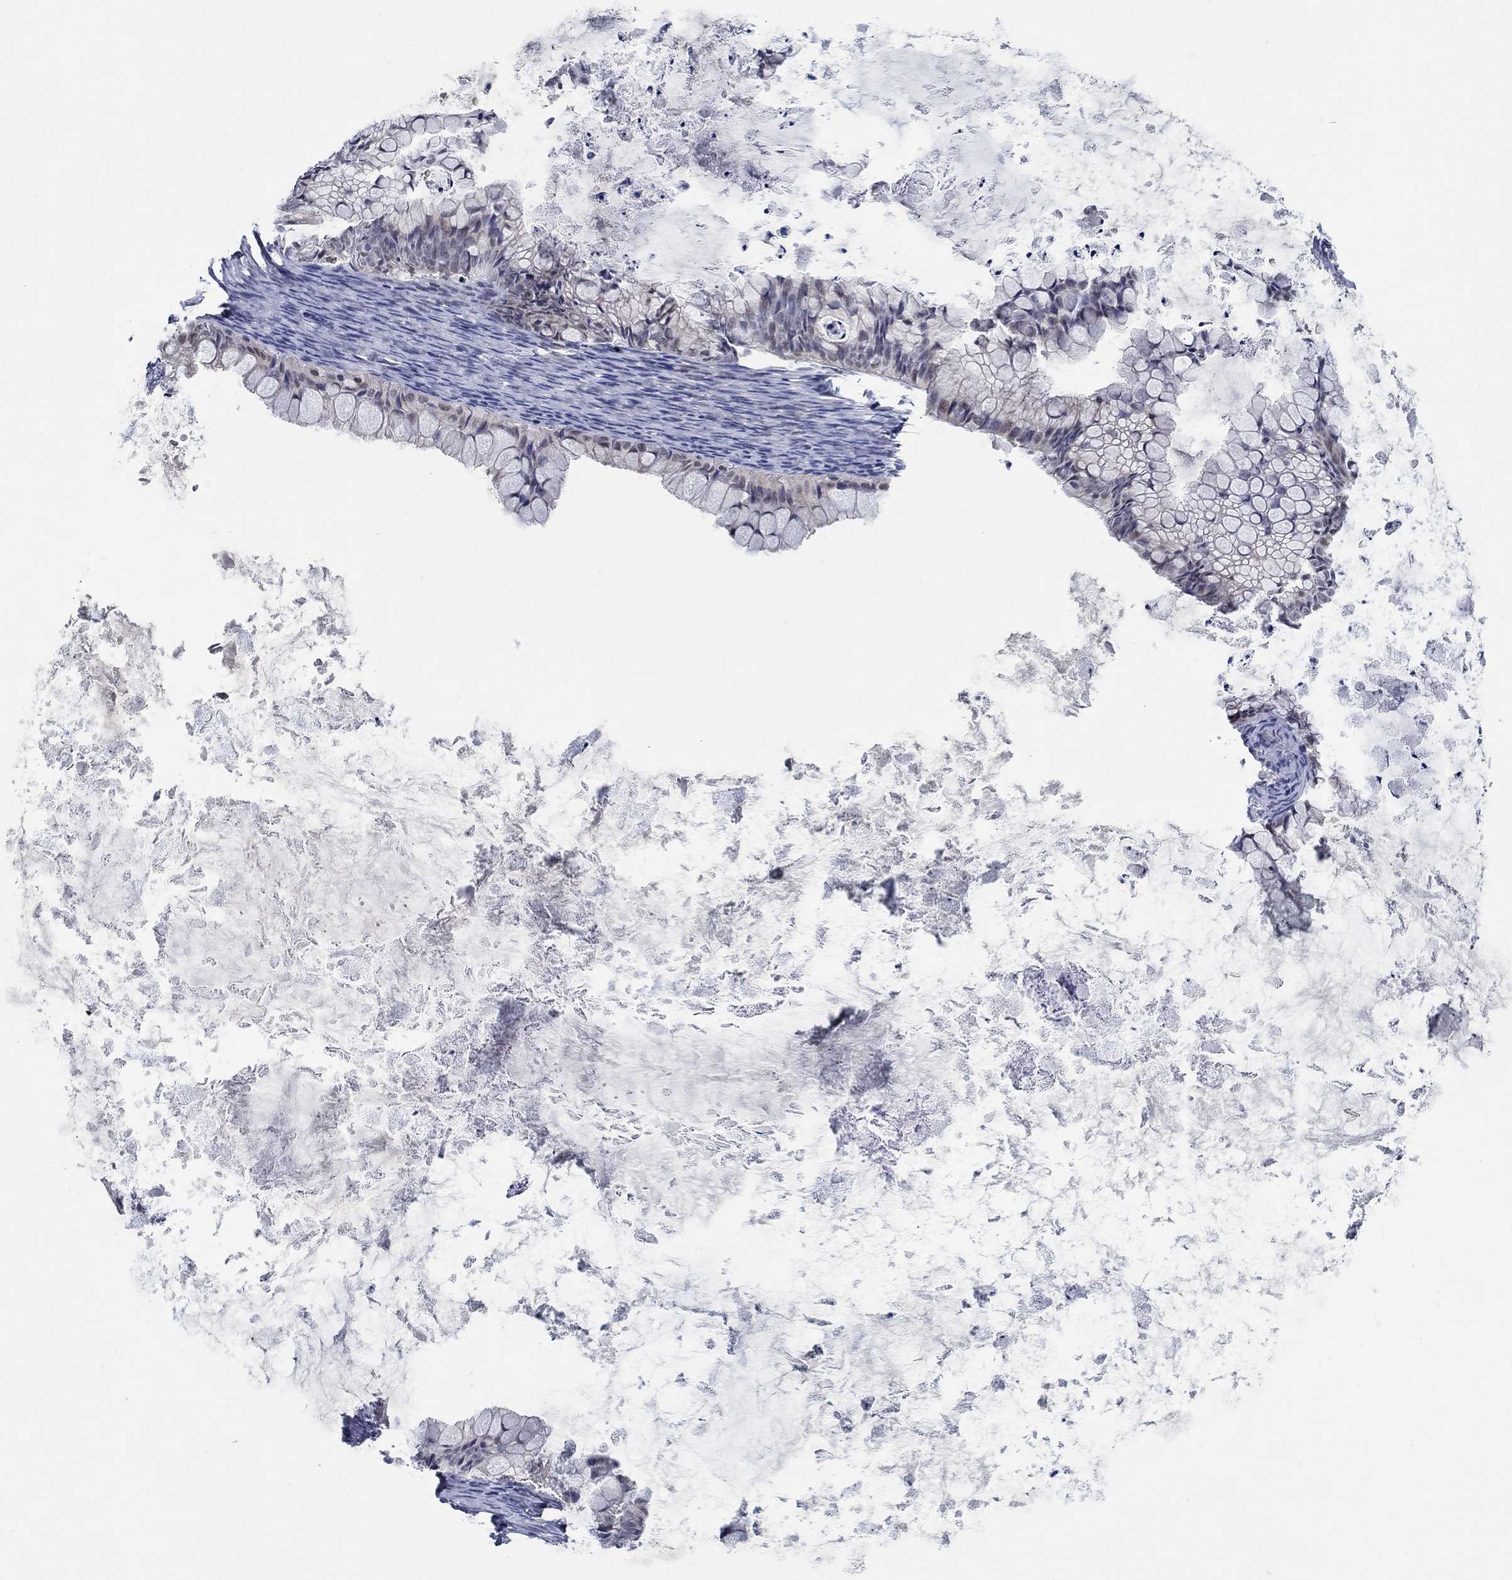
{"staining": {"intensity": "negative", "quantity": "none", "location": "none"}, "tissue": "ovarian cancer", "cell_type": "Tumor cells", "image_type": "cancer", "snomed": [{"axis": "morphology", "description": "Cystadenocarcinoma, mucinous, NOS"}, {"axis": "topography", "description": "Ovary"}], "caption": "Tumor cells are negative for brown protein staining in ovarian cancer. (IHC, brightfield microscopy, high magnification).", "gene": "SLC34A1", "patient": {"sex": "female", "age": 35}}